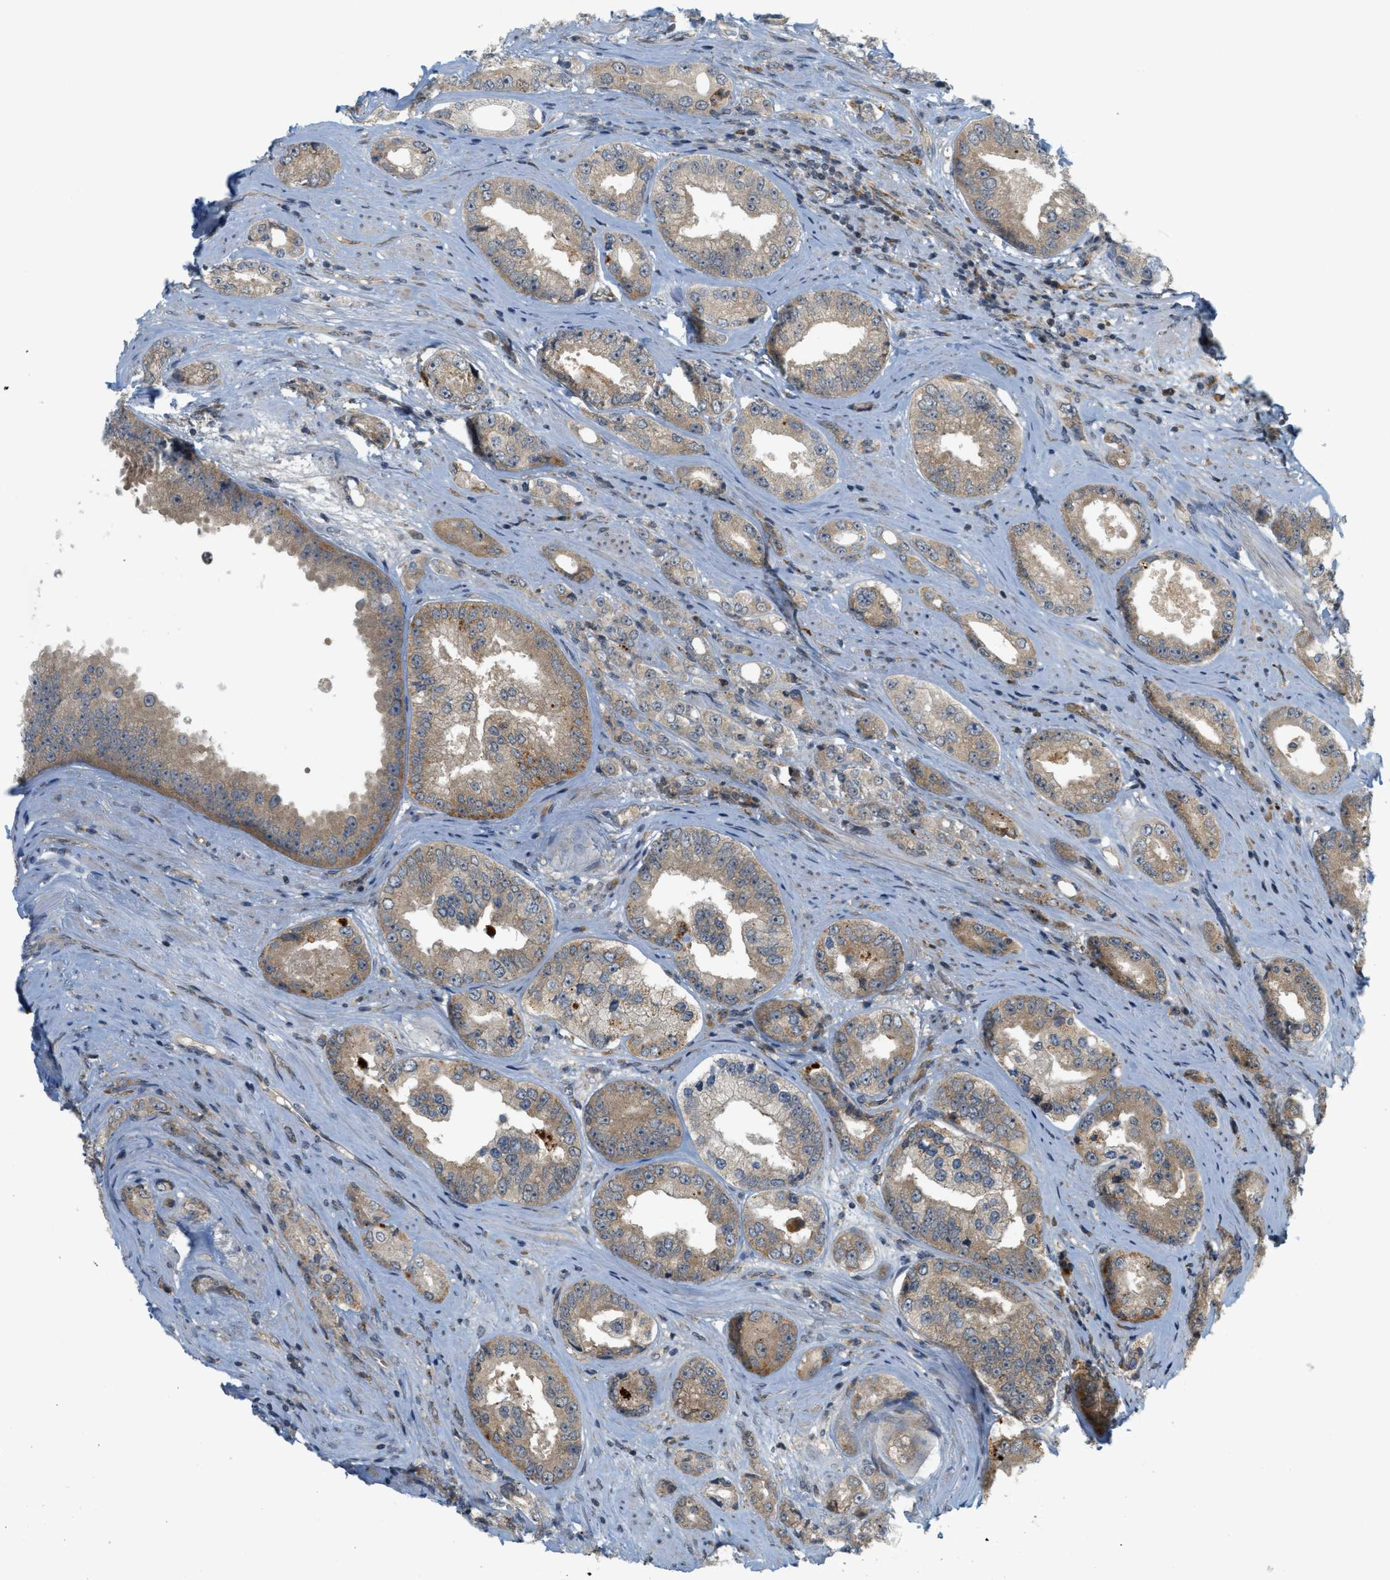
{"staining": {"intensity": "weak", "quantity": "25%-75%", "location": "cytoplasmic/membranous"}, "tissue": "prostate cancer", "cell_type": "Tumor cells", "image_type": "cancer", "snomed": [{"axis": "morphology", "description": "Adenocarcinoma, High grade"}, {"axis": "topography", "description": "Prostate"}], "caption": "This image shows immunohistochemistry (IHC) staining of human high-grade adenocarcinoma (prostate), with low weak cytoplasmic/membranous staining in about 25%-75% of tumor cells.", "gene": "PRKD1", "patient": {"sex": "male", "age": 61}}